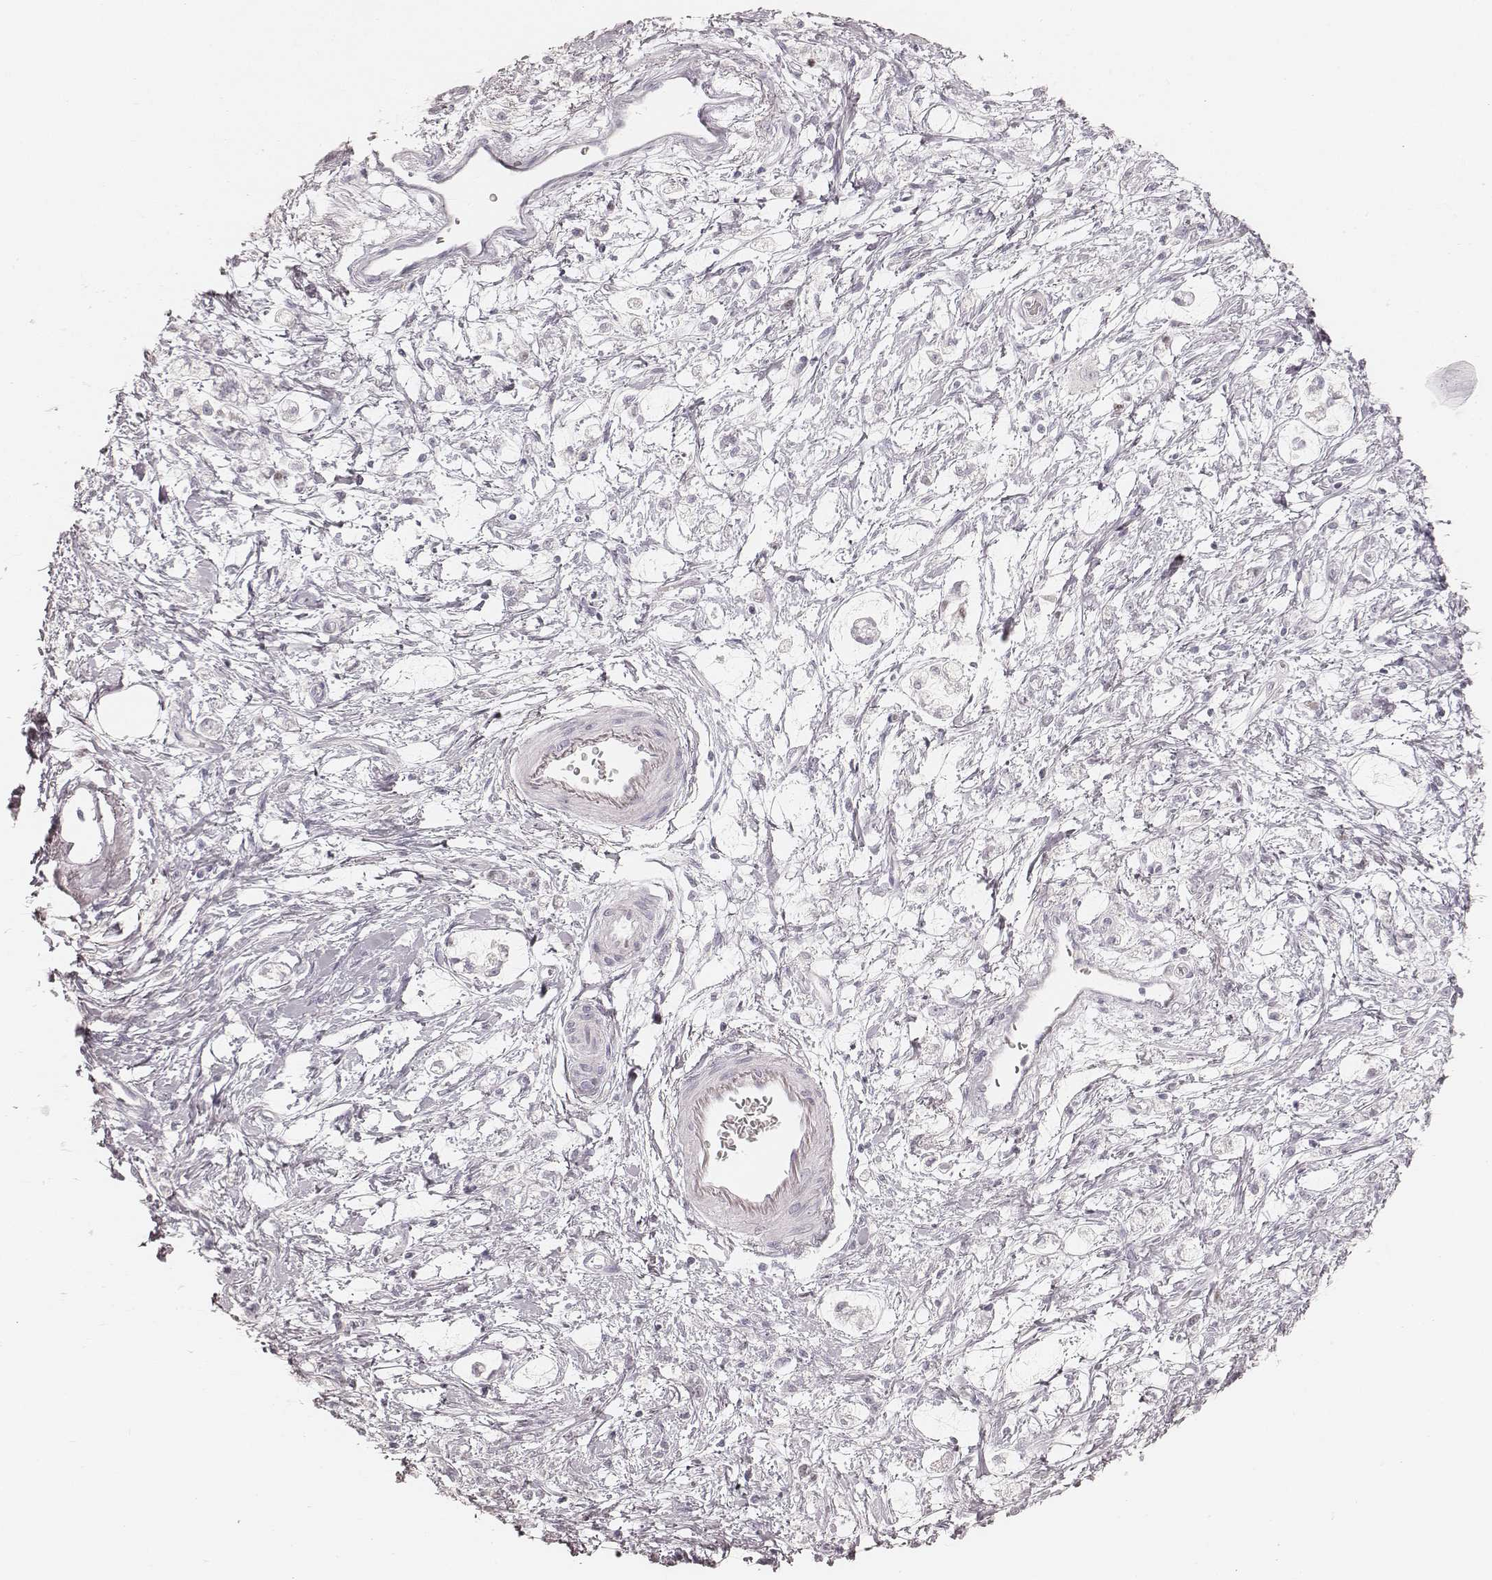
{"staining": {"intensity": "negative", "quantity": "none", "location": "none"}, "tissue": "stomach cancer", "cell_type": "Tumor cells", "image_type": "cancer", "snomed": [{"axis": "morphology", "description": "Adenocarcinoma, NOS"}, {"axis": "topography", "description": "Stomach"}], "caption": "The IHC micrograph has no significant expression in tumor cells of adenocarcinoma (stomach) tissue.", "gene": "TEX37", "patient": {"sex": "female", "age": 60}}